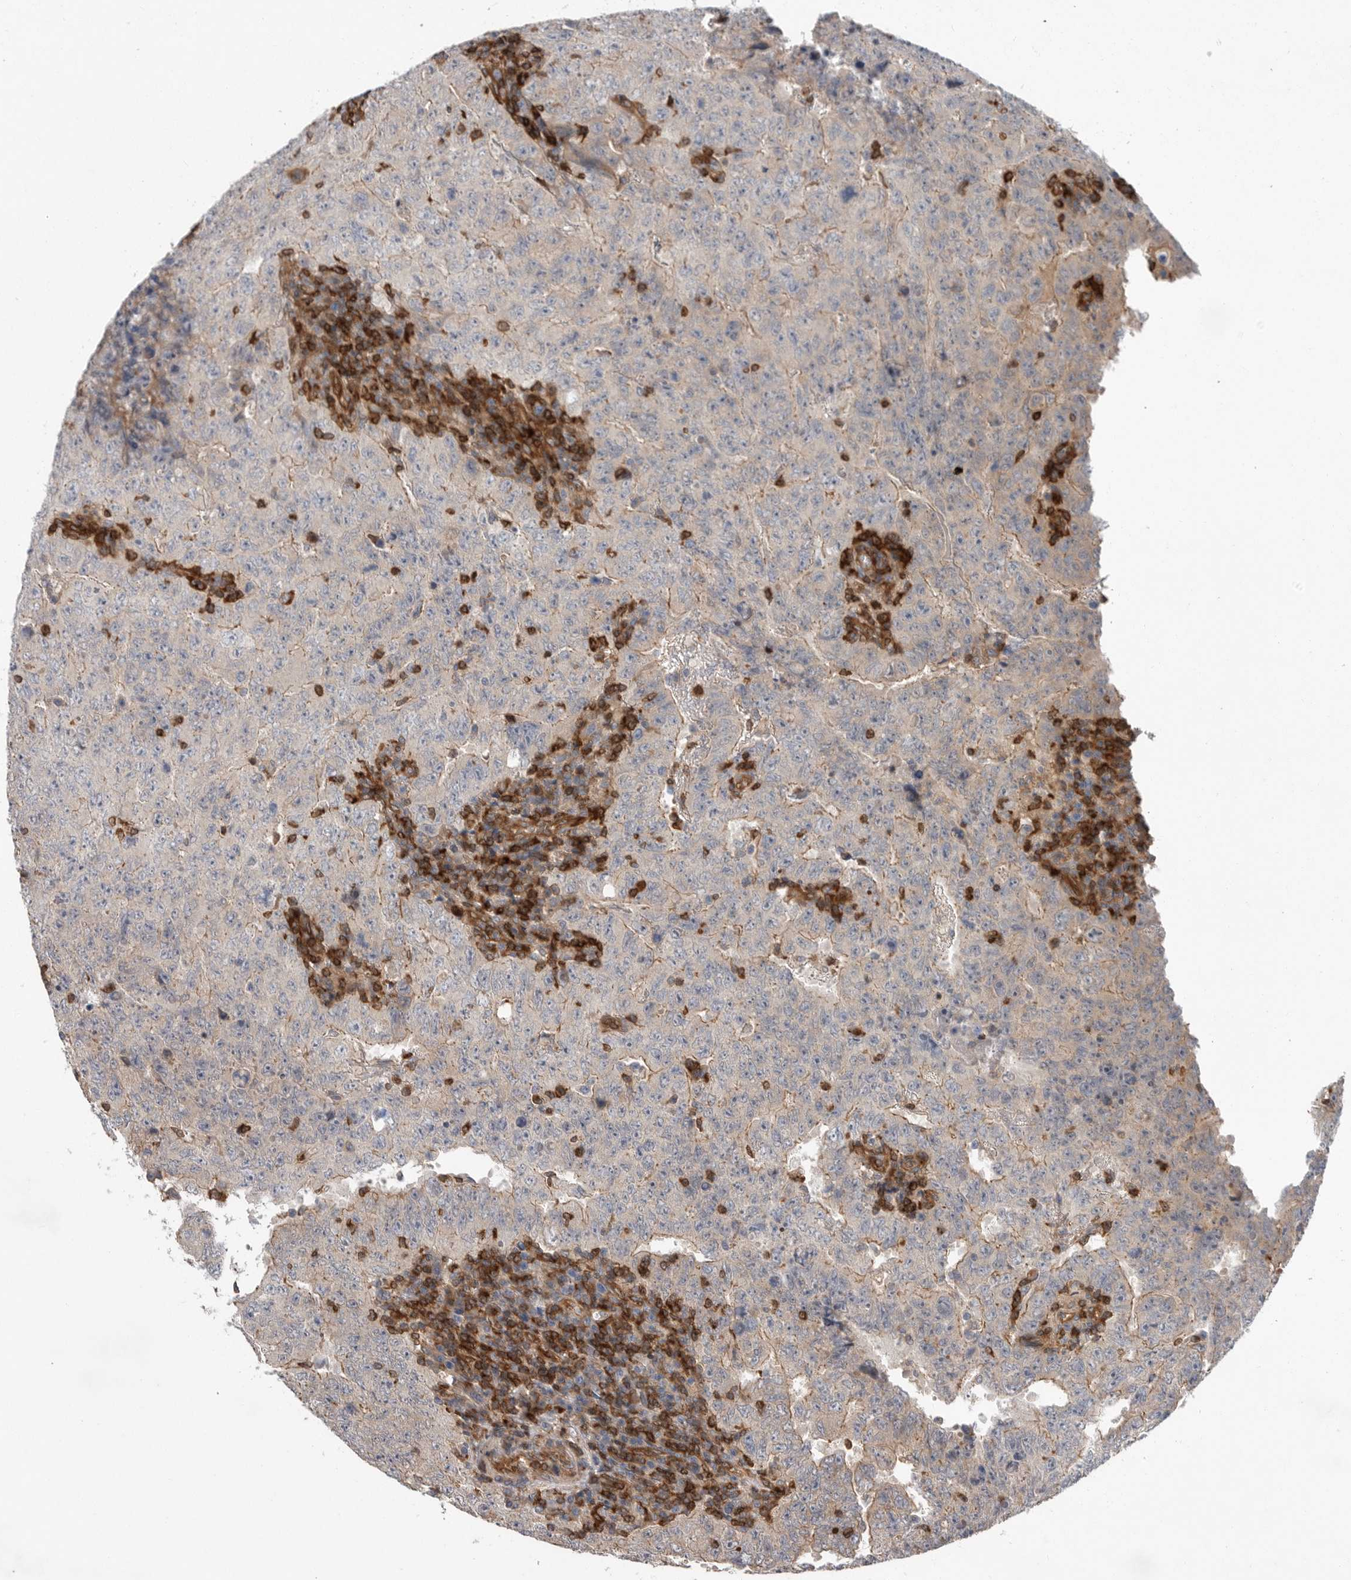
{"staining": {"intensity": "weak", "quantity": "<25%", "location": "cytoplasmic/membranous"}, "tissue": "testis cancer", "cell_type": "Tumor cells", "image_type": "cancer", "snomed": [{"axis": "morphology", "description": "Carcinoma, Embryonal, NOS"}, {"axis": "topography", "description": "Testis"}], "caption": "High magnification brightfield microscopy of testis cancer (embryonal carcinoma) stained with DAB (3,3'-diaminobenzidine) (brown) and counterstained with hematoxylin (blue): tumor cells show no significant positivity.", "gene": "PRKCH", "patient": {"sex": "male", "age": 26}}